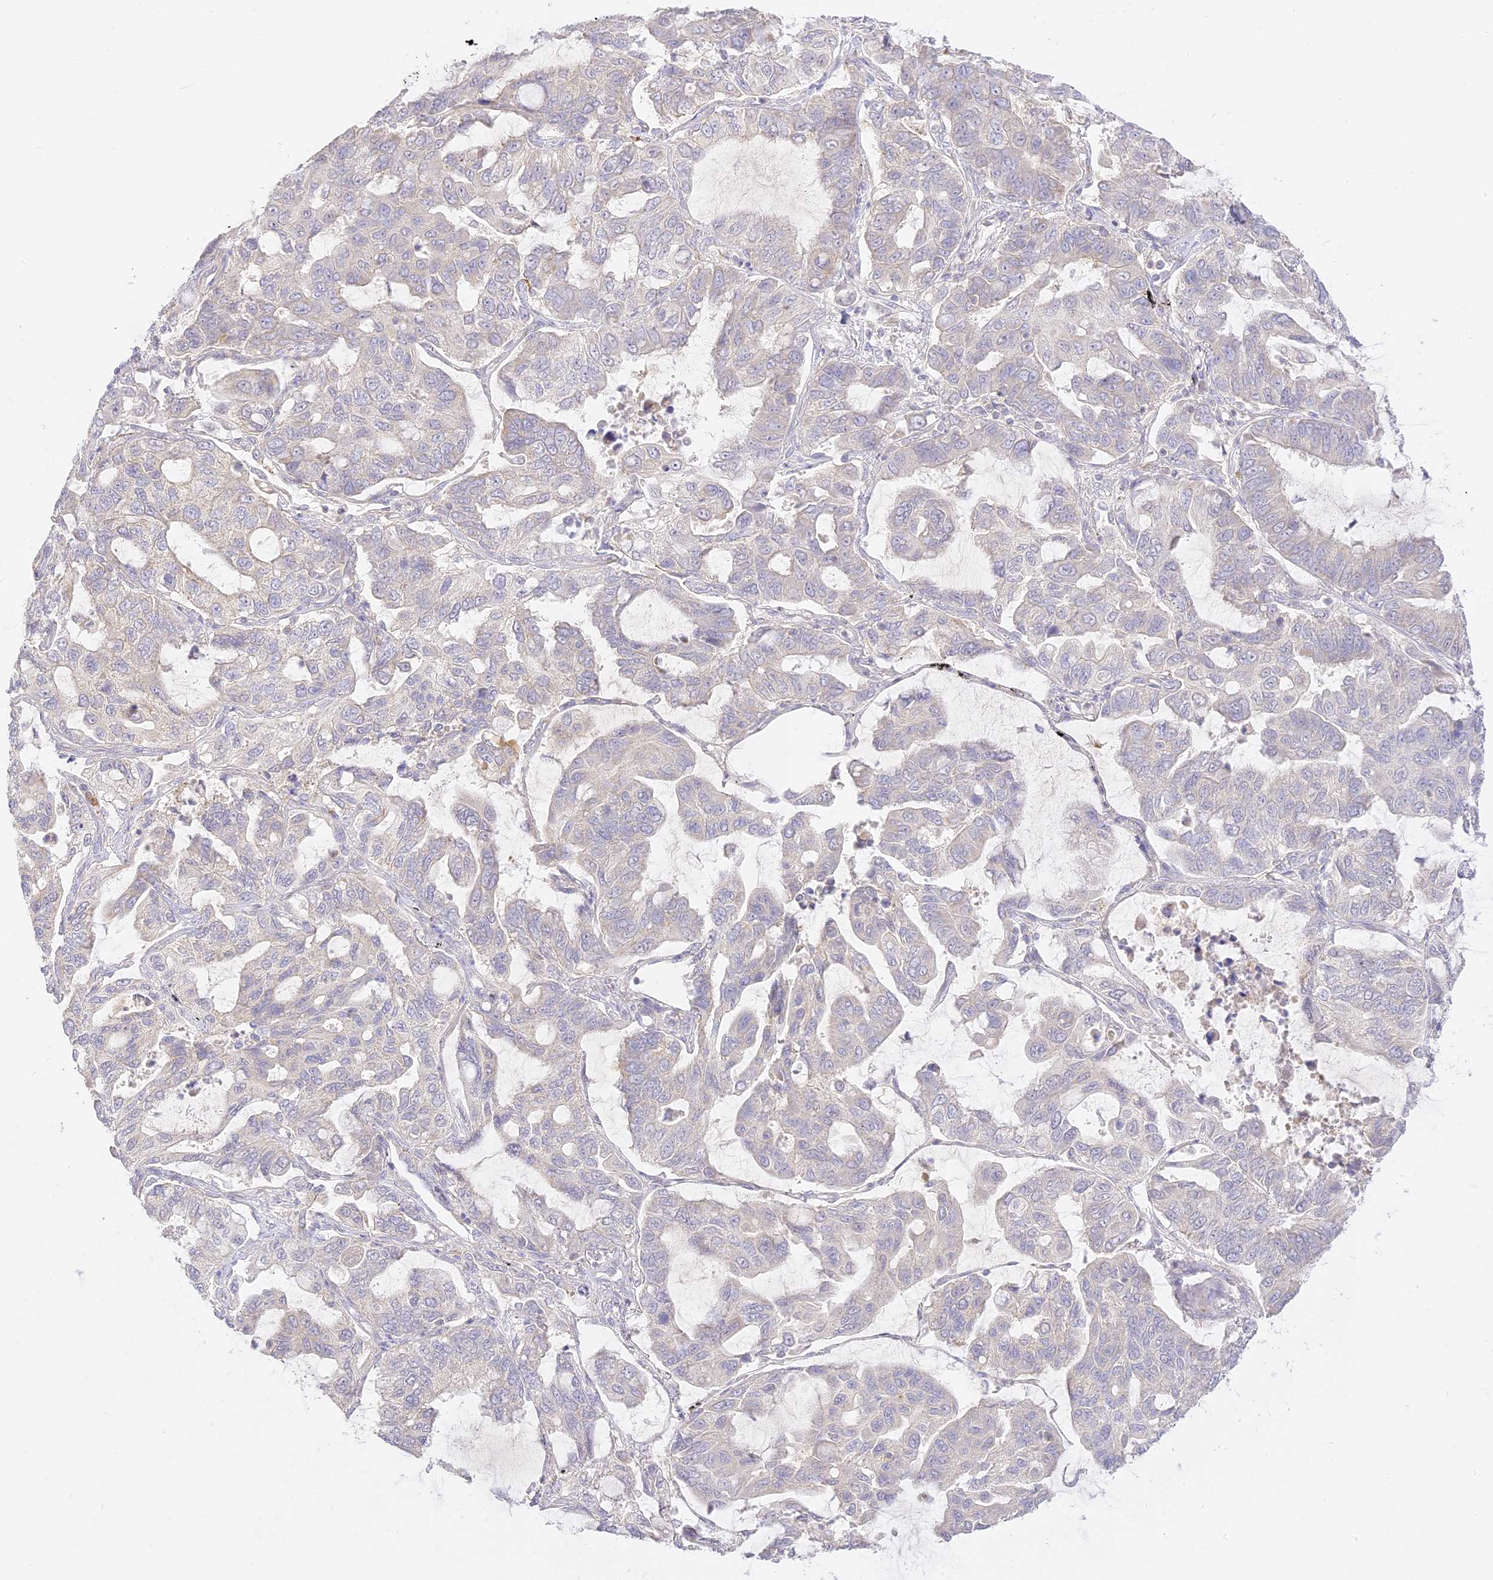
{"staining": {"intensity": "negative", "quantity": "none", "location": "none"}, "tissue": "lung cancer", "cell_type": "Tumor cells", "image_type": "cancer", "snomed": [{"axis": "morphology", "description": "Adenocarcinoma, NOS"}, {"axis": "topography", "description": "Lung"}], "caption": "Photomicrograph shows no significant protein positivity in tumor cells of lung cancer.", "gene": "LRRC15", "patient": {"sex": "male", "age": 64}}